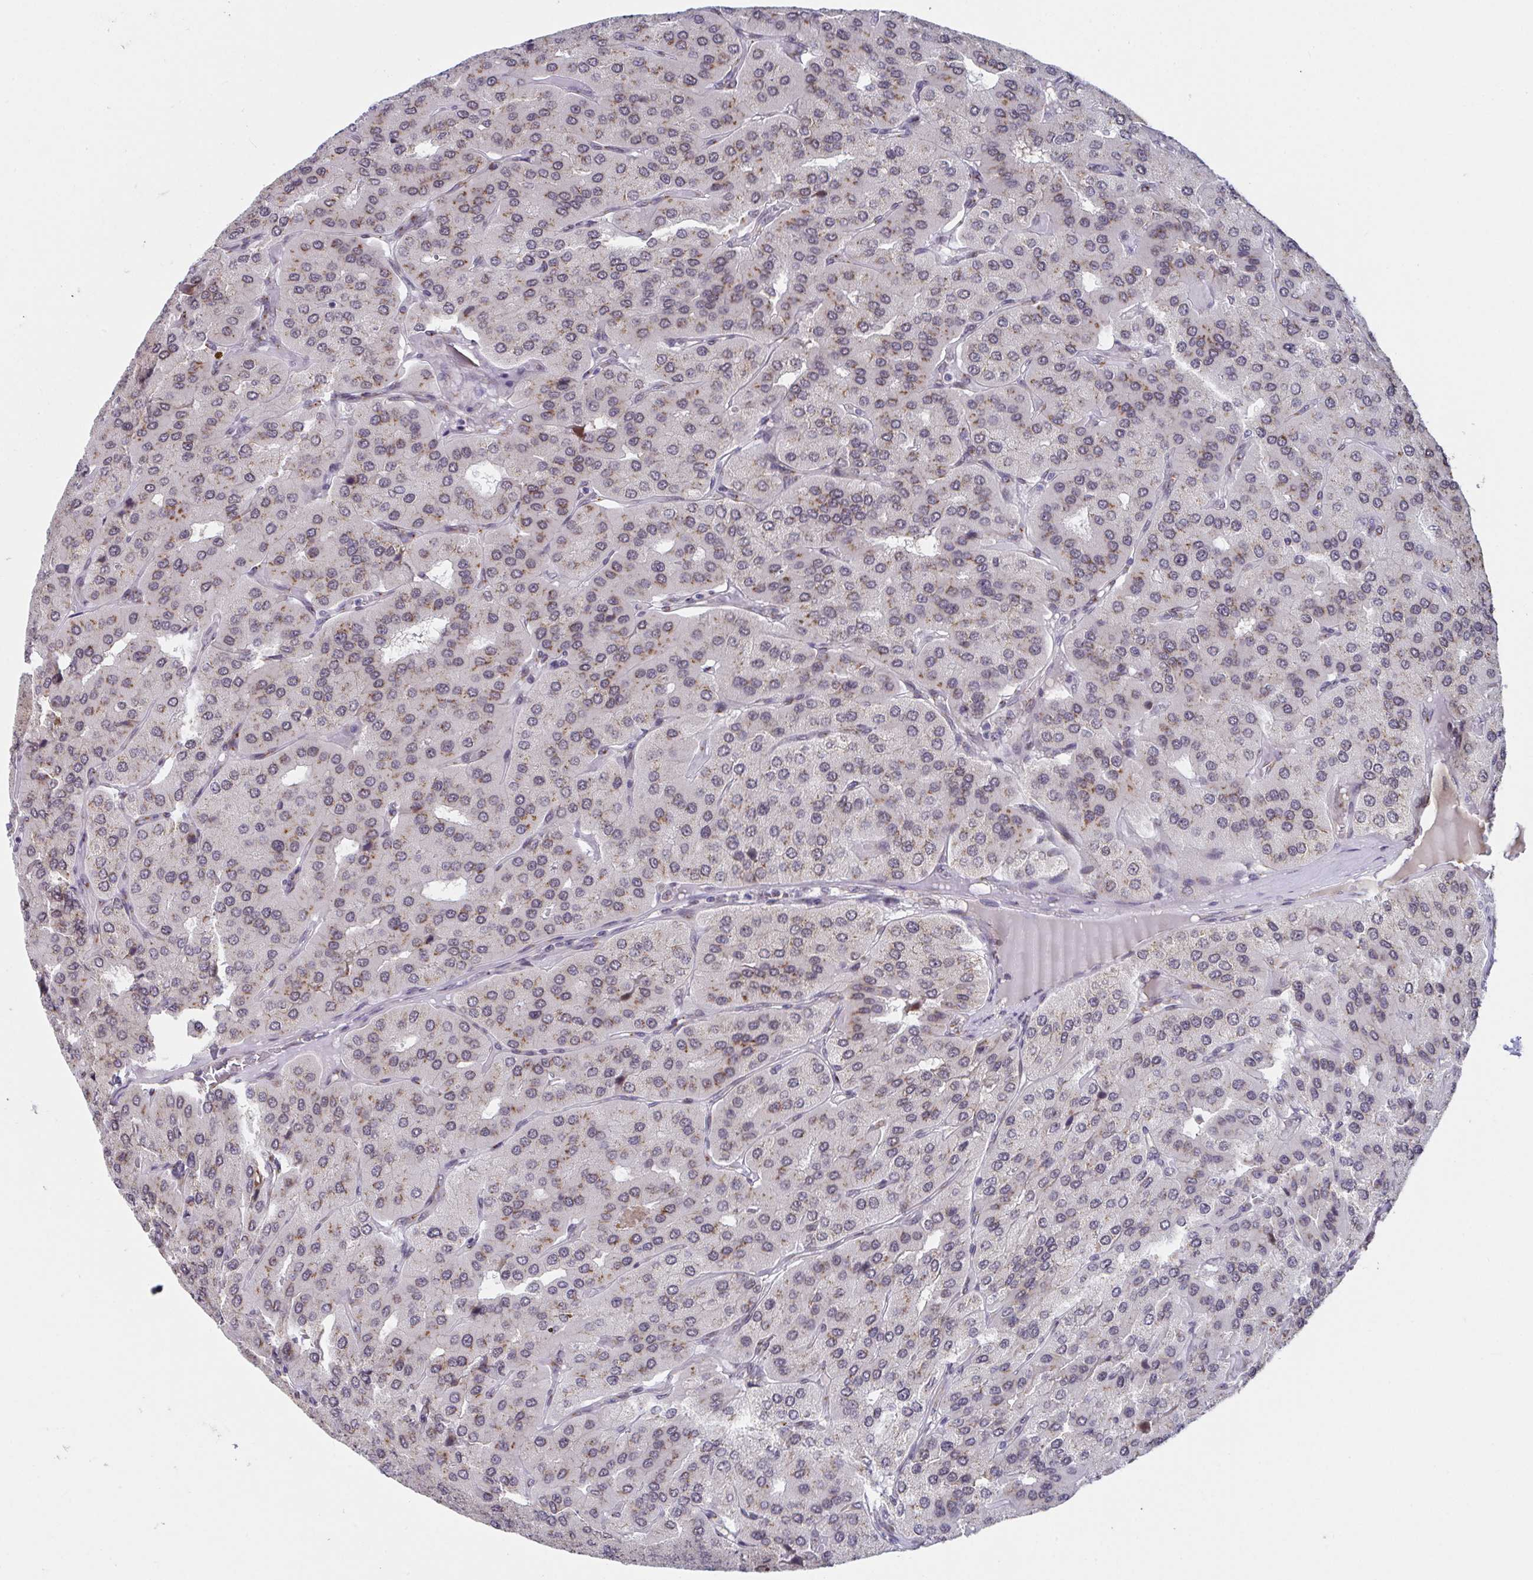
{"staining": {"intensity": "weak", "quantity": ">75%", "location": "cytoplasmic/membranous"}, "tissue": "parathyroid gland", "cell_type": "Glandular cells", "image_type": "normal", "snomed": [{"axis": "morphology", "description": "Normal tissue, NOS"}, {"axis": "morphology", "description": "Adenoma, NOS"}, {"axis": "topography", "description": "Parathyroid gland"}], "caption": "Protein positivity by immunohistochemistry (IHC) reveals weak cytoplasmic/membranous expression in approximately >75% of glandular cells in unremarkable parathyroid gland.", "gene": "ATP5MJ", "patient": {"sex": "female", "age": 86}}